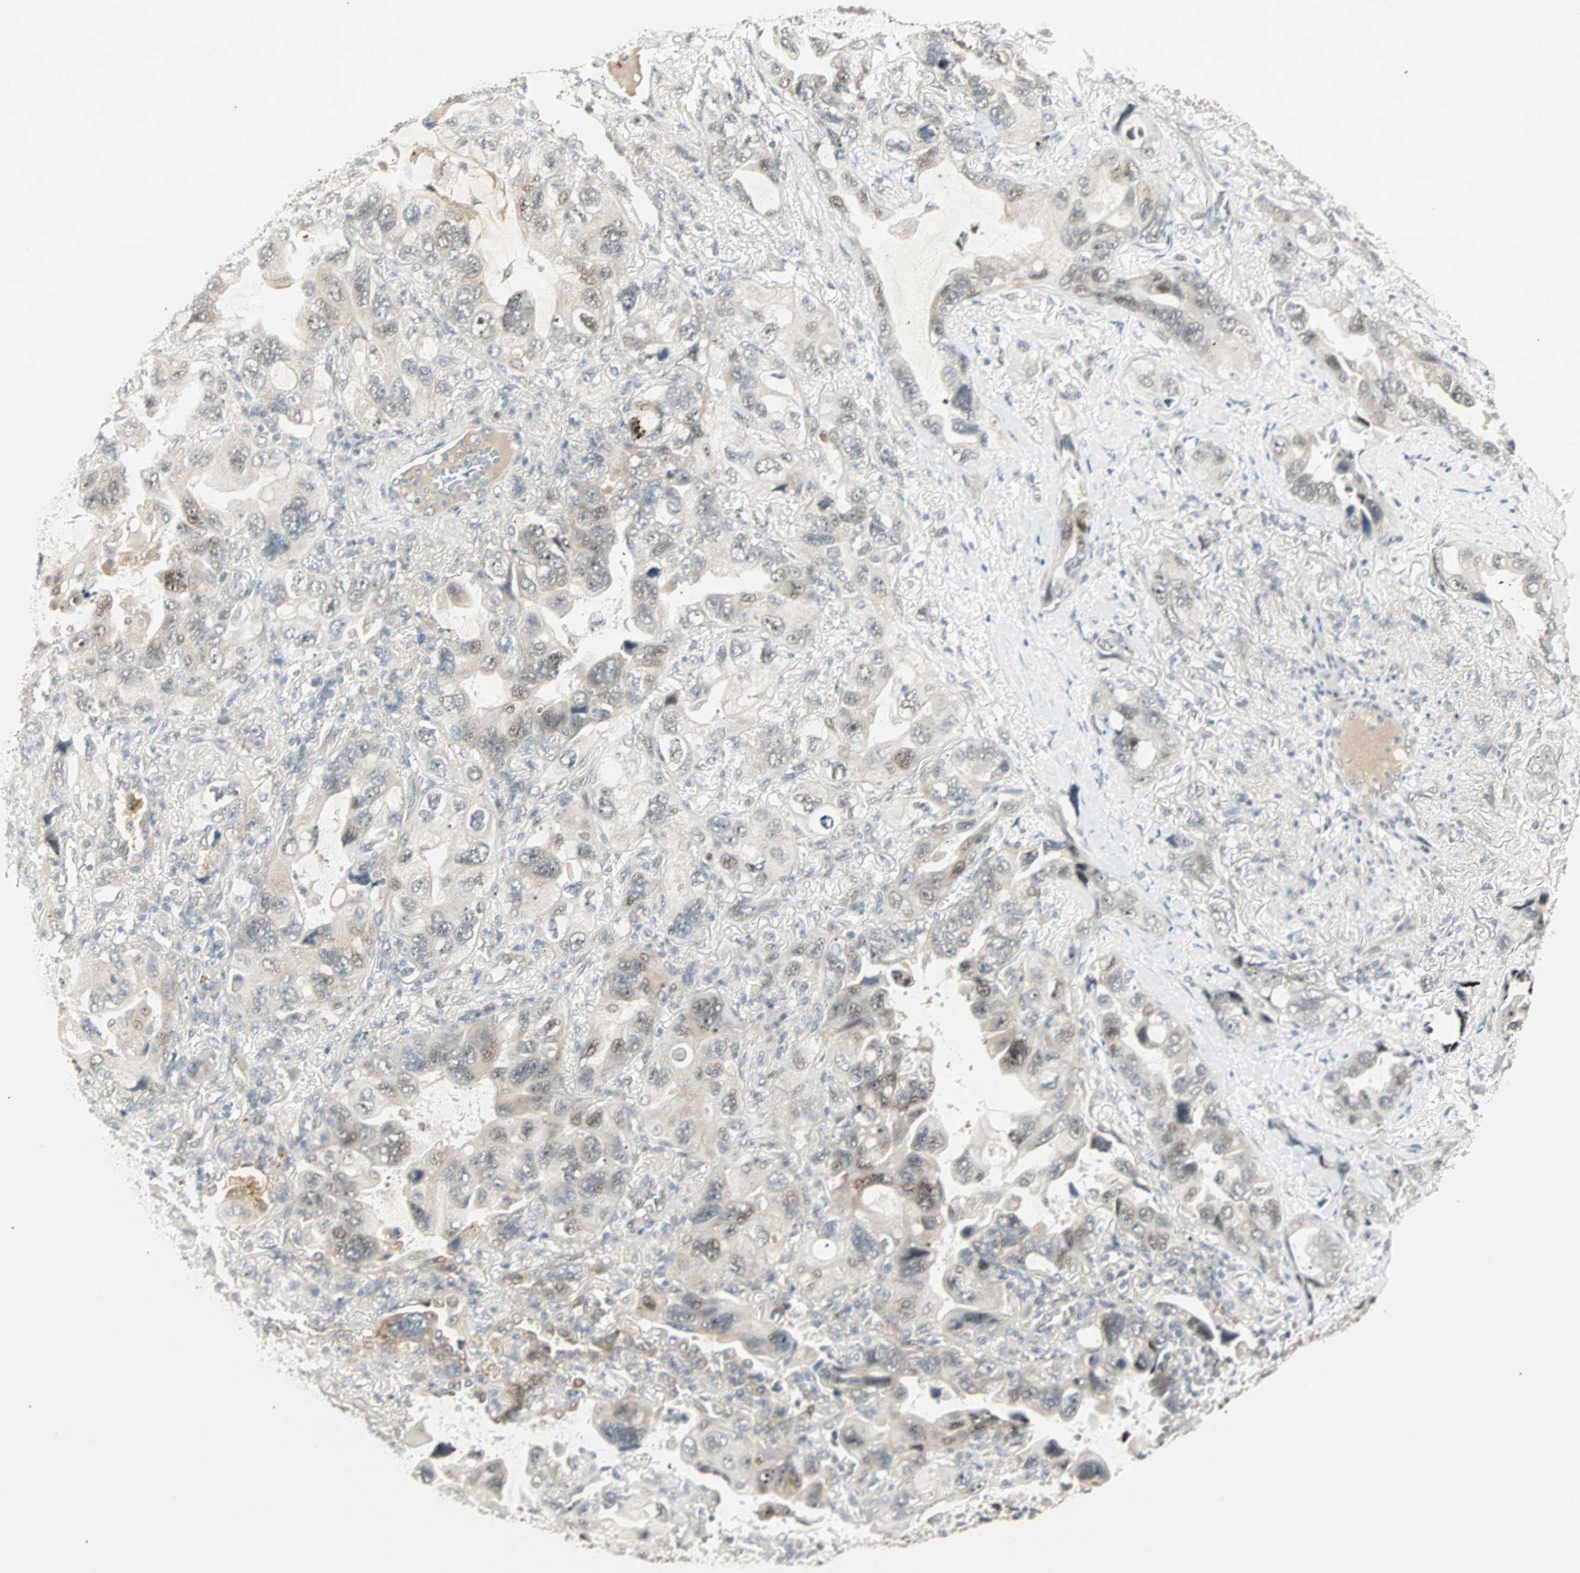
{"staining": {"intensity": "weak", "quantity": "25%-75%", "location": "nuclear"}, "tissue": "lung cancer", "cell_type": "Tumor cells", "image_type": "cancer", "snomed": [{"axis": "morphology", "description": "Squamous cell carcinoma, NOS"}, {"axis": "topography", "description": "Lung"}], "caption": "High-magnification brightfield microscopy of lung squamous cell carcinoma stained with DAB (brown) and counterstained with hematoxylin (blue). tumor cells exhibit weak nuclear positivity is present in approximately25%-75% of cells. (IHC, brightfield microscopy, high magnification).", "gene": "ACSL5", "patient": {"sex": "female", "age": 73}}